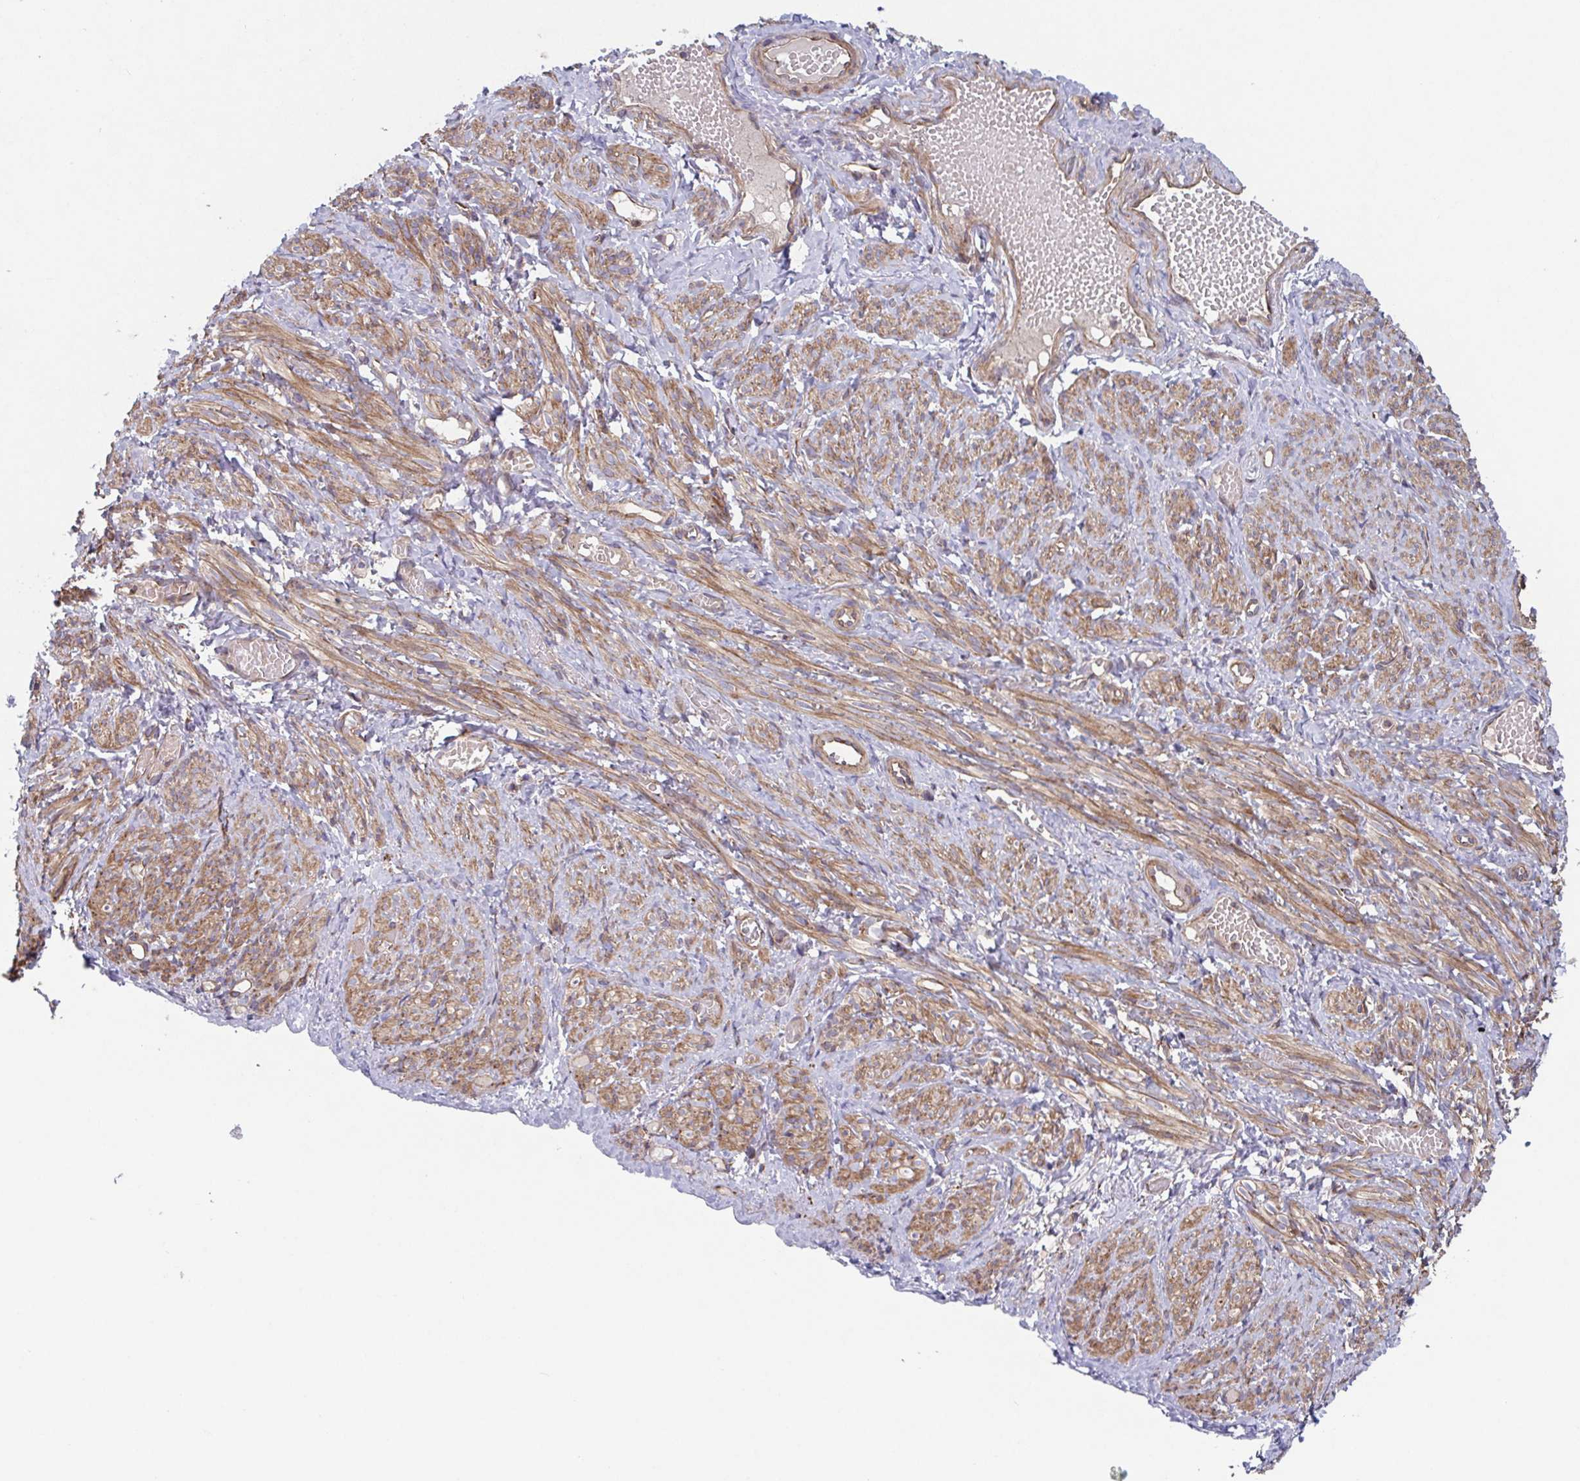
{"staining": {"intensity": "moderate", "quantity": ">75%", "location": "cytoplasmic/membranous"}, "tissue": "smooth muscle", "cell_type": "Smooth muscle cells", "image_type": "normal", "snomed": [{"axis": "morphology", "description": "Normal tissue, NOS"}, {"axis": "topography", "description": "Smooth muscle"}], "caption": "This micrograph demonstrates IHC staining of unremarkable smooth muscle, with medium moderate cytoplasmic/membranous staining in about >75% of smooth muscle cells.", "gene": "COPB1", "patient": {"sex": "female", "age": 65}}